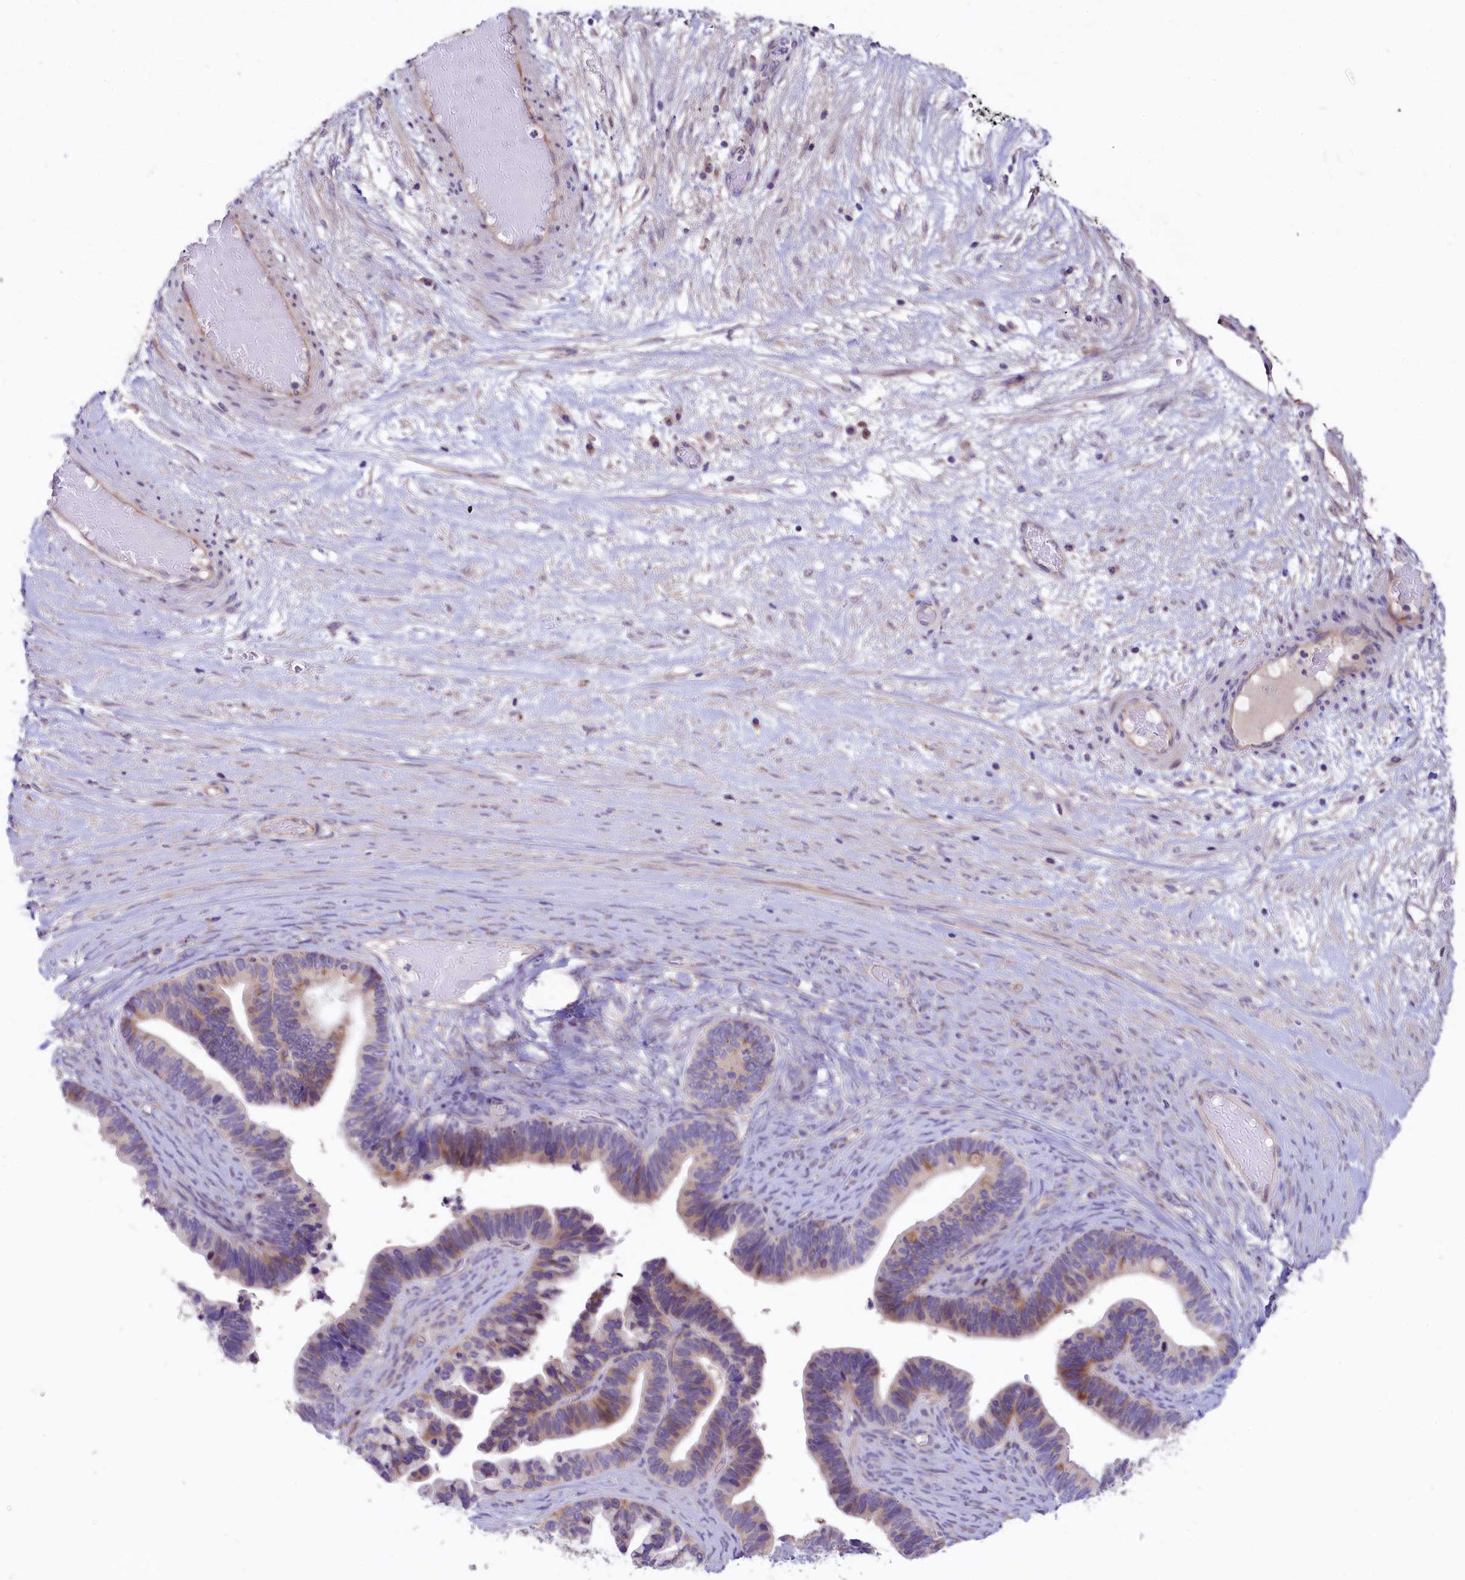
{"staining": {"intensity": "moderate", "quantity": ">75%", "location": "cytoplasmic/membranous"}, "tissue": "ovarian cancer", "cell_type": "Tumor cells", "image_type": "cancer", "snomed": [{"axis": "morphology", "description": "Cystadenocarcinoma, serous, NOS"}, {"axis": "topography", "description": "Ovary"}], "caption": "Immunohistochemical staining of serous cystadenocarcinoma (ovarian) displays moderate cytoplasmic/membranous protein positivity in approximately >75% of tumor cells.", "gene": "CD99L2", "patient": {"sex": "female", "age": 56}}